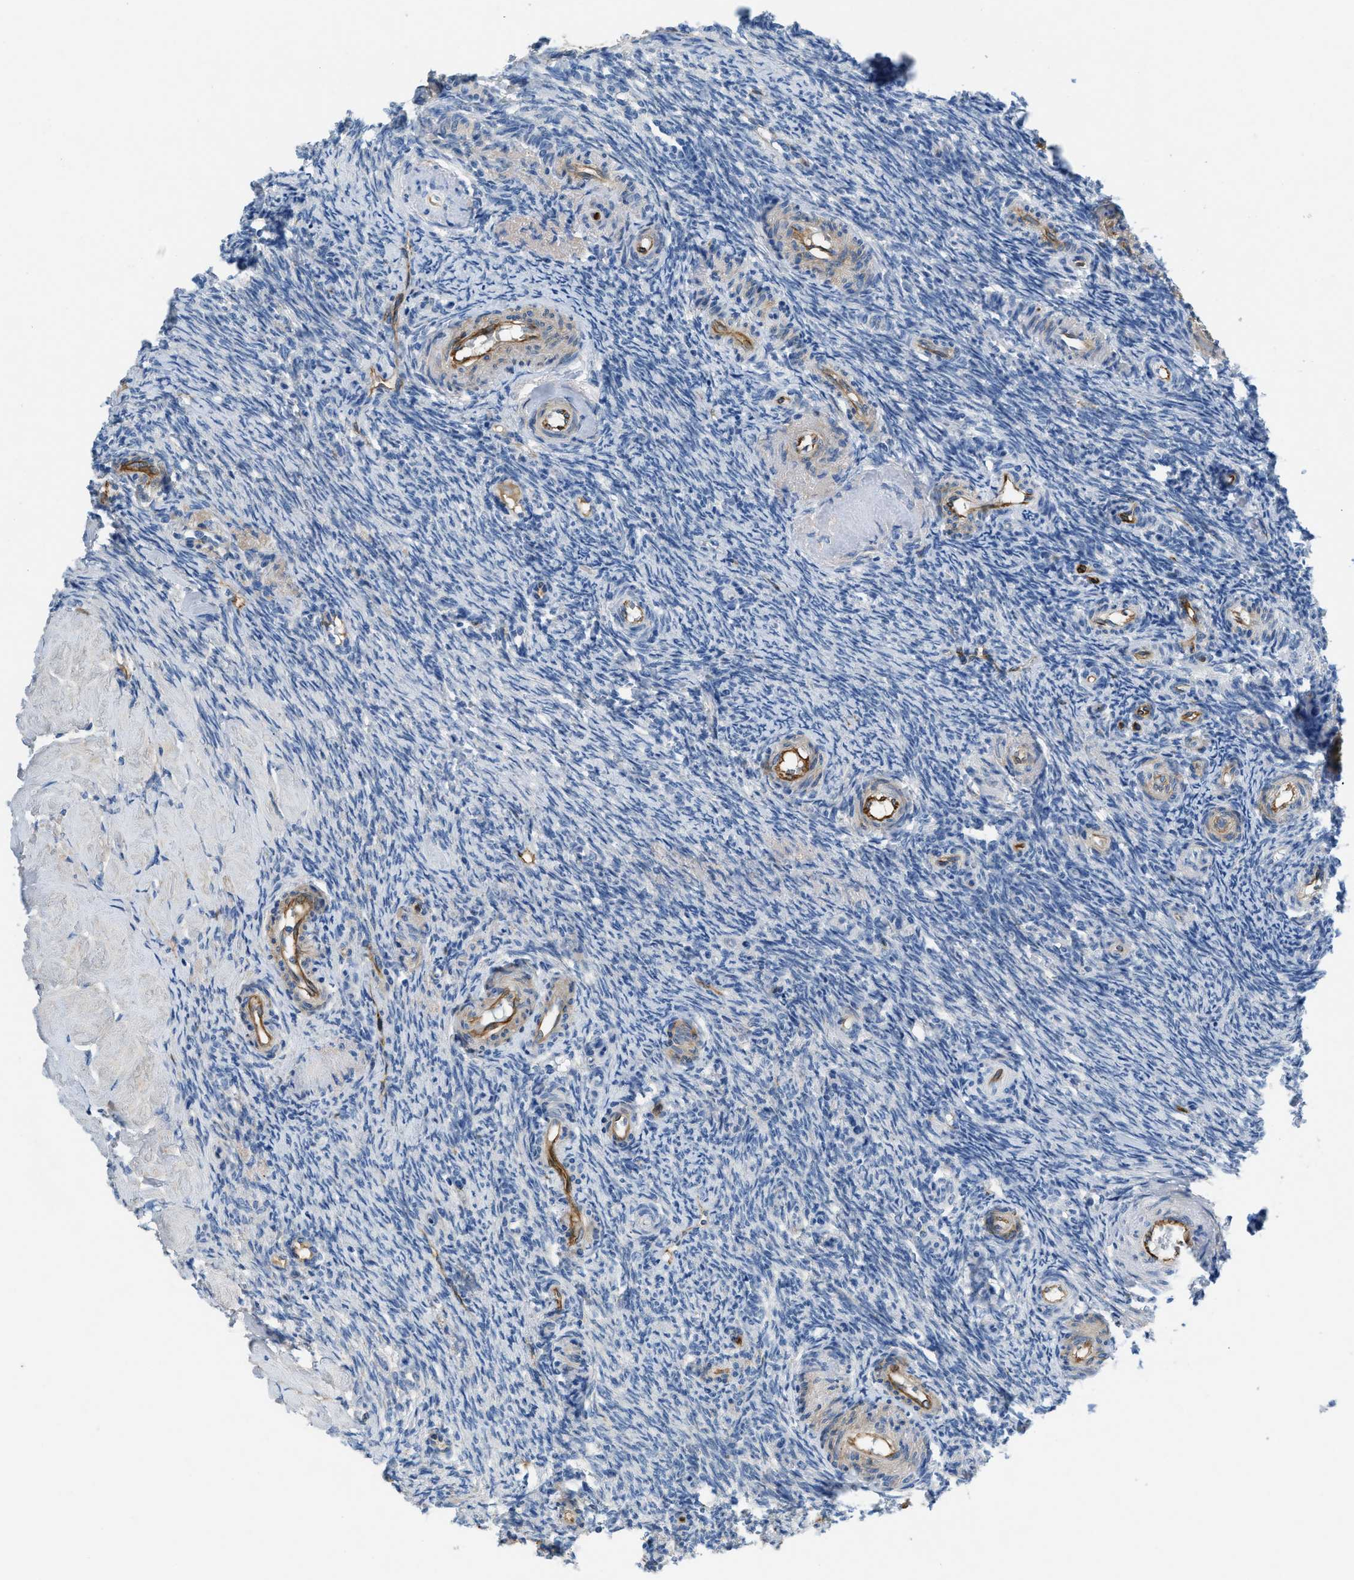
{"staining": {"intensity": "moderate", "quantity": "25%-75%", "location": "cytoplasmic/membranous"}, "tissue": "ovary", "cell_type": "Follicle cells", "image_type": "normal", "snomed": [{"axis": "morphology", "description": "Normal tissue, NOS"}, {"axis": "topography", "description": "Ovary"}], "caption": "Immunohistochemical staining of normal human ovary reveals medium levels of moderate cytoplasmic/membranous expression in approximately 25%-75% of follicle cells.", "gene": "SPEG", "patient": {"sex": "female", "age": 41}}